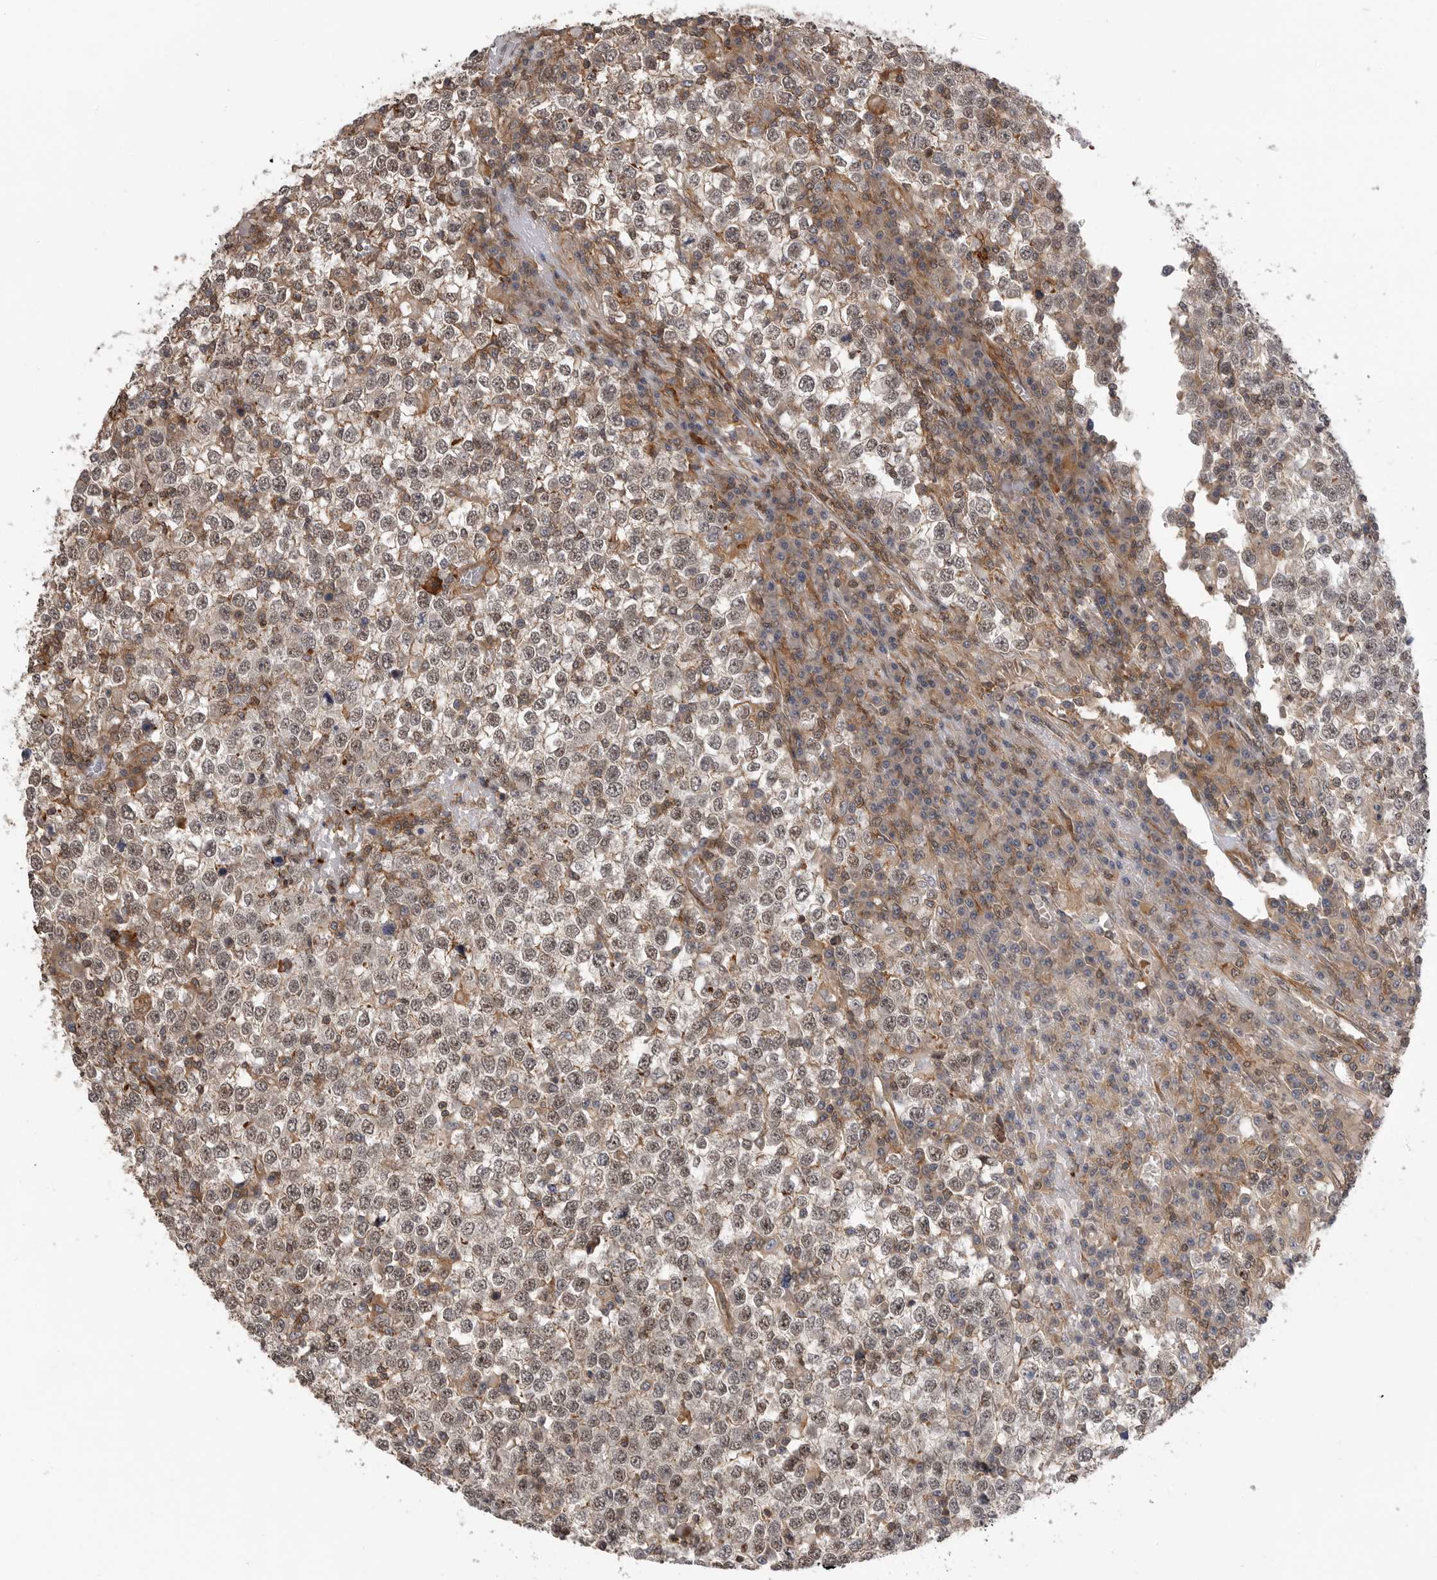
{"staining": {"intensity": "weak", "quantity": "25%-75%", "location": "nuclear"}, "tissue": "testis cancer", "cell_type": "Tumor cells", "image_type": "cancer", "snomed": [{"axis": "morphology", "description": "Seminoma, NOS"}, {"axis": "topography", "description": "Testis"}], "caption": "Testis seminoma stained with a protein marker reveals weak staining in tumor cells.", "gene": "TRIM56", "patient": {"sex": "male", "age": 65}}